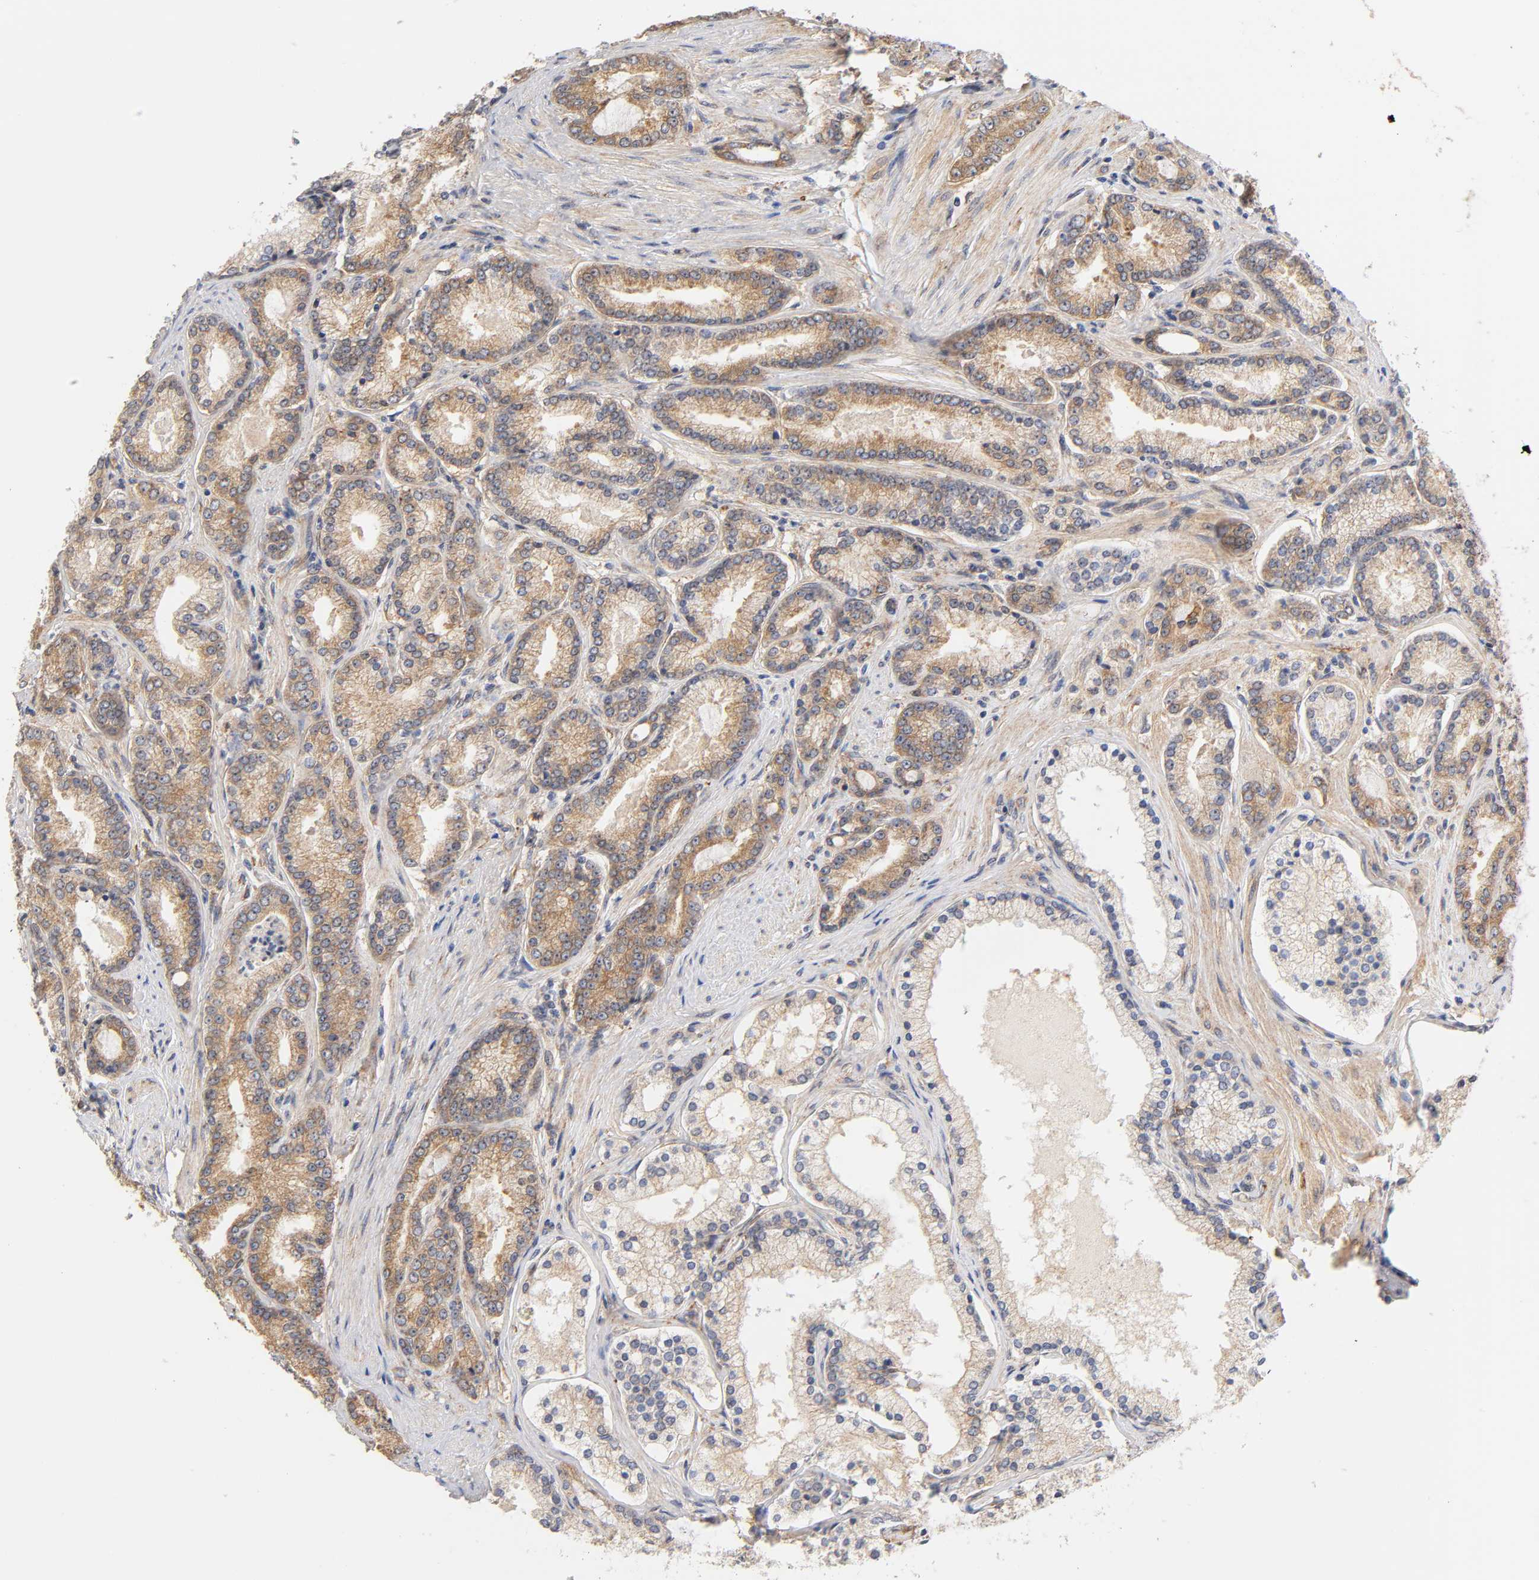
{"staining": {"intensity": "moderate", "quantity": ">75%", "location": "cytoplasmic/membranous"}, "tissue": "prostate cancer", "cell_type": "Tumor cells", "image_type": "cancer", "snomed": [{"axis": "morphology", "description": "Adenocarcinoma, Low grade"}, {"axis": "topography", "description": "Prostate"}], "caption": "High-power microscopy captured an immunohistochemistry (IHC) histopathology image of prostate cancer (low-grade adenocarcinoma), revealing moderate cytoplasmic/membranous staining in about >75% of tumor cells. The staining was performed using DAB (3,3'-diaminobenzidine), with brown indicating positive protein expression. Nuclei are stained blue with hematoxylin.", "gene": "POR", "patient": {"sex": "male", "age": 71}}